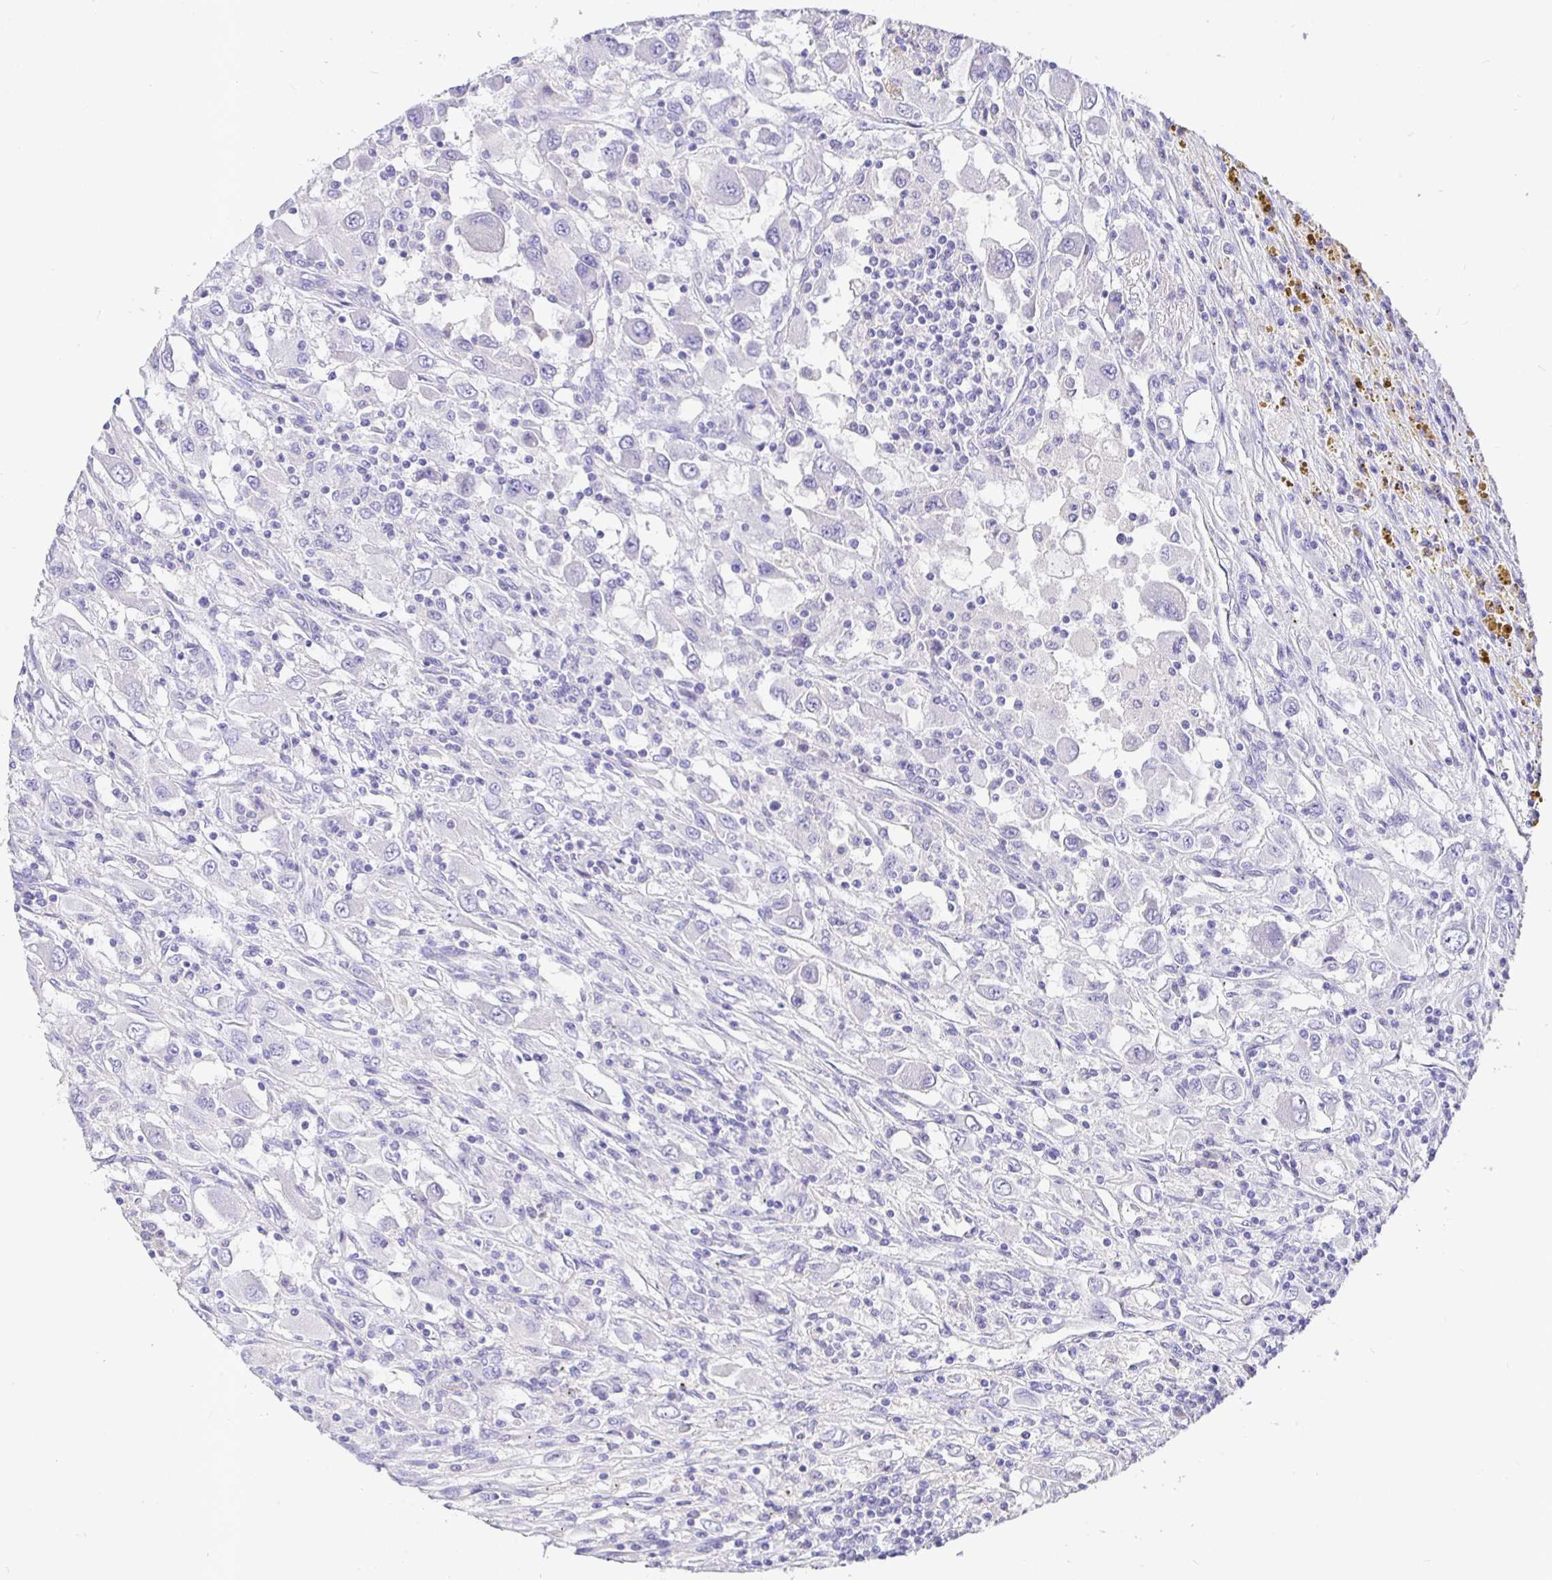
{"staining": {"intensity": "negative", "quantity": "none", "location": "none"}, "tissue": "renal cancer", "cell_type": "Tumor cells", "image_type": "cancer", "snomed": [{"axis": "morphology", "description": "Adenocarcinoma, NOS"}, {"axis": "topography", "description": "Kidney"}], "caption": "A photomicrograph of renal adenocarcinoma stained for a protein reveals no brown staining in tumor cells.", "gene": "TPTE", "patient": {"sex": "female", "age": 67}}